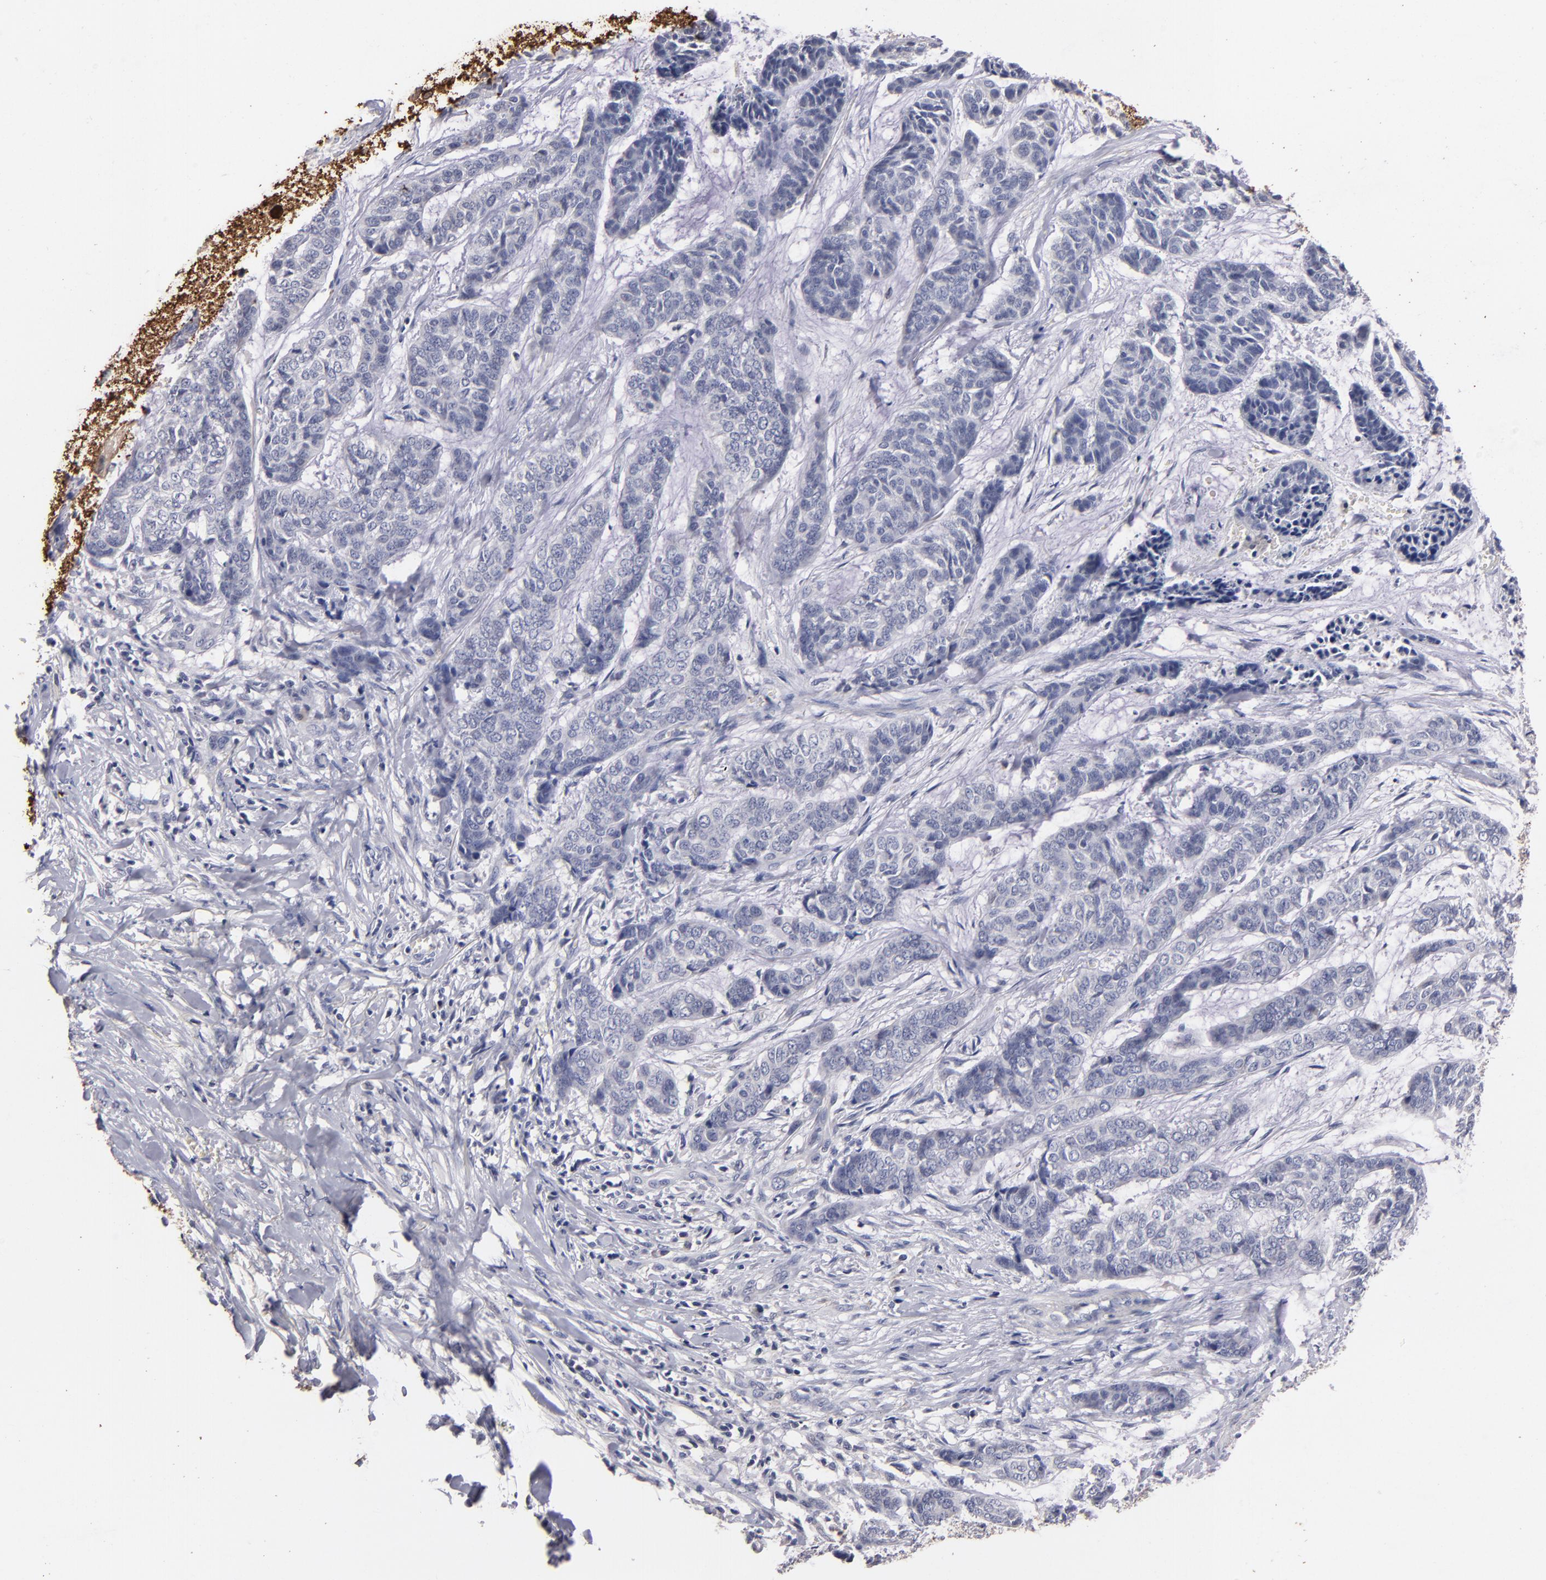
{"staining": {"intensity": "negative", "quantity": "none", "location": "none"}, "tissue": "skin cancer", "cell_type": "Tumor cells", "image_type": "cancer", "snomed": [{"axis": "morphology", "description": "Basal cell carcinoma"}, {"axis": "topography", "description": "Skin"}], "caption": "Tumor cells are negative for brown protein staining in skin cancer (basal cell carcinoma).", "gene": "S100A1", "patient": {"sex": "female", "age": 64}}